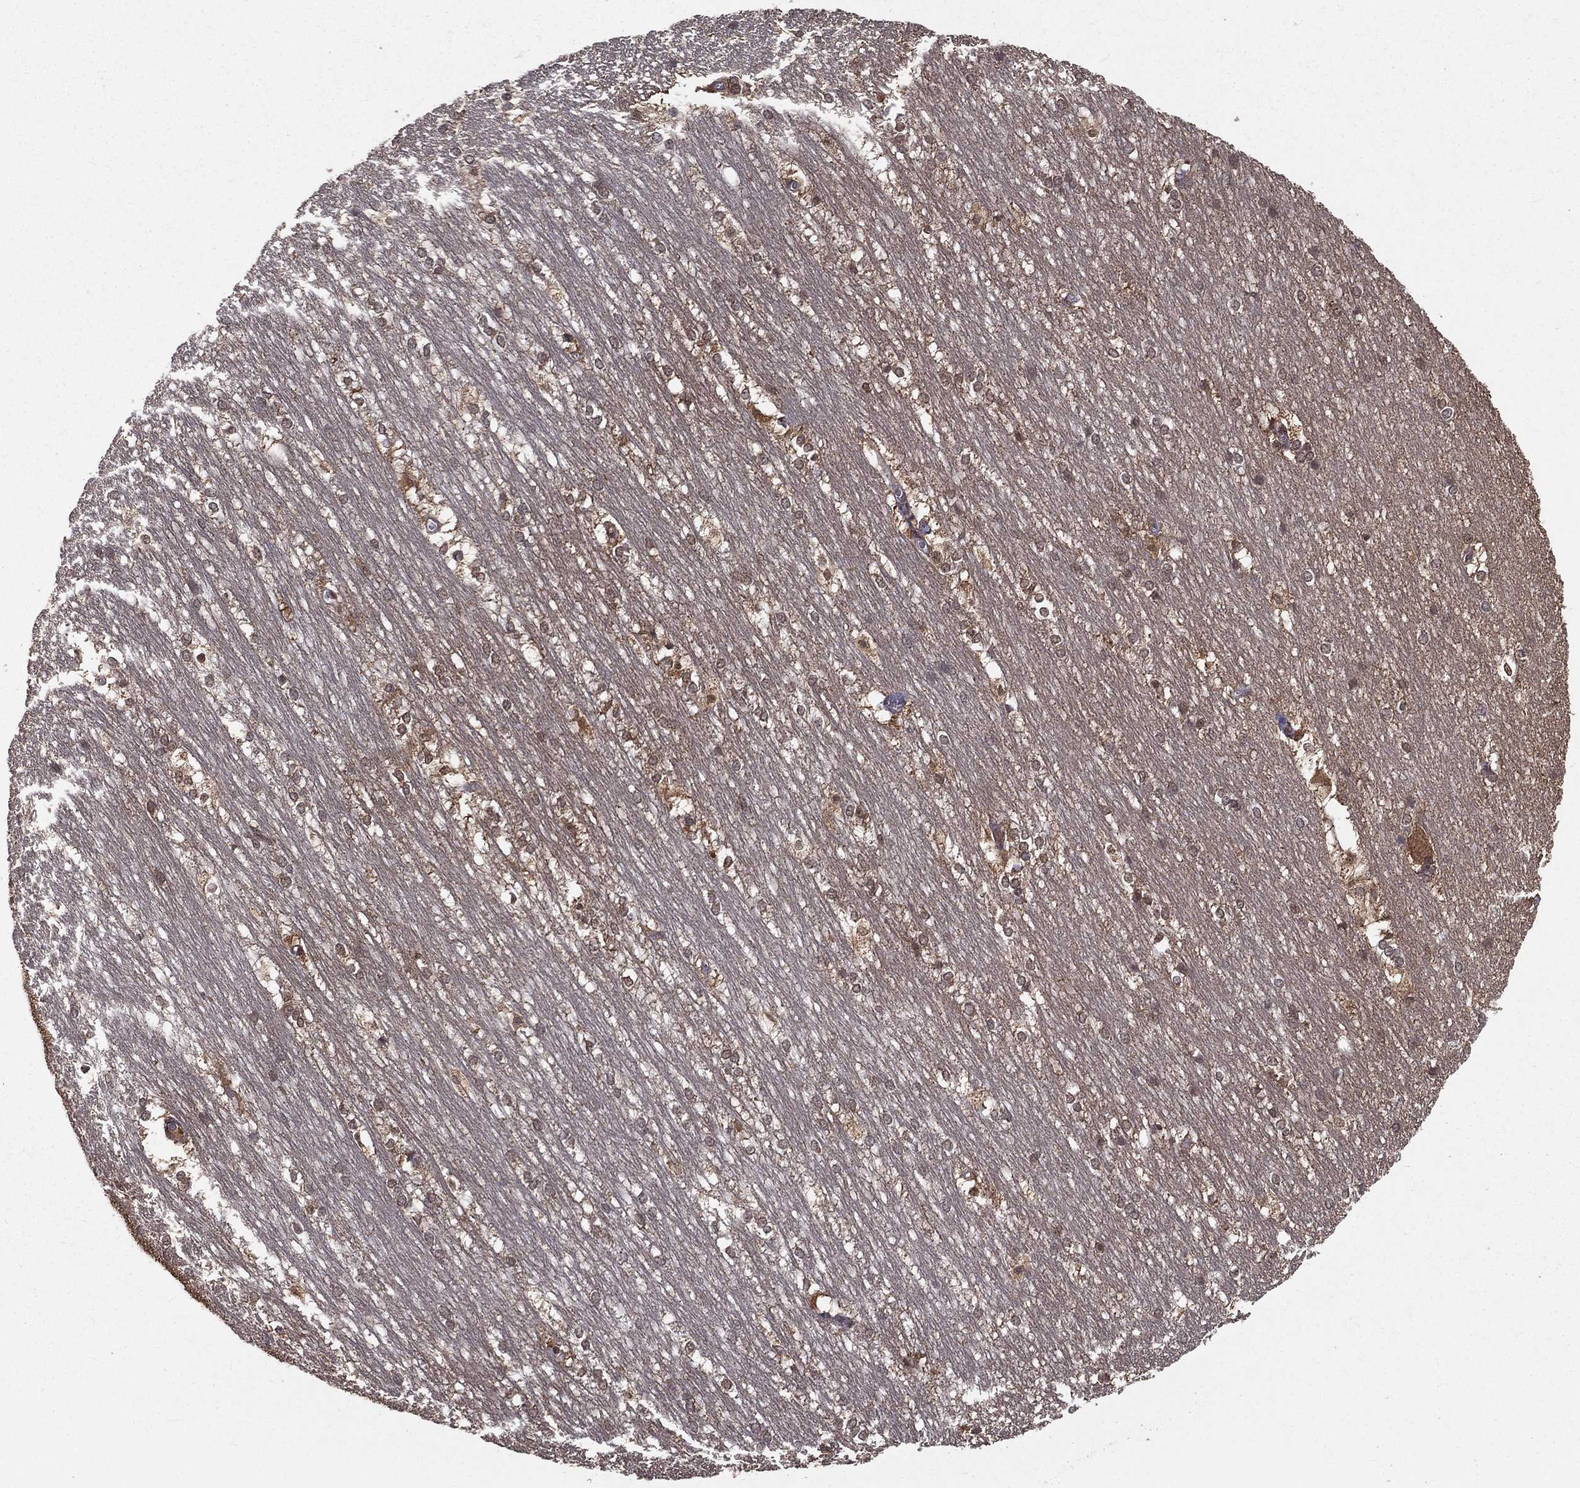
{"staining": {"intensity": "moderate", "quantity": "<25%", "location": "nuclear"}, "tissue": "hippocampus", "cell_type": "Glial cells", "image_type": "normal", "snomed": [{"axis": "morphology", "description": "Normal tissue, NOS"}, {"axis": "topography", "description": "Cerebral cortex"}, {"axis": "topography", "description": "Hippocampus"}], "caption": "Normal hippocampus demonstrates moderate nuclear expression in about <25% of glial cells, visualized by immunohistochemistry.", "gene": "CARM1", "patient": {"sex": "female", "age": 19}}